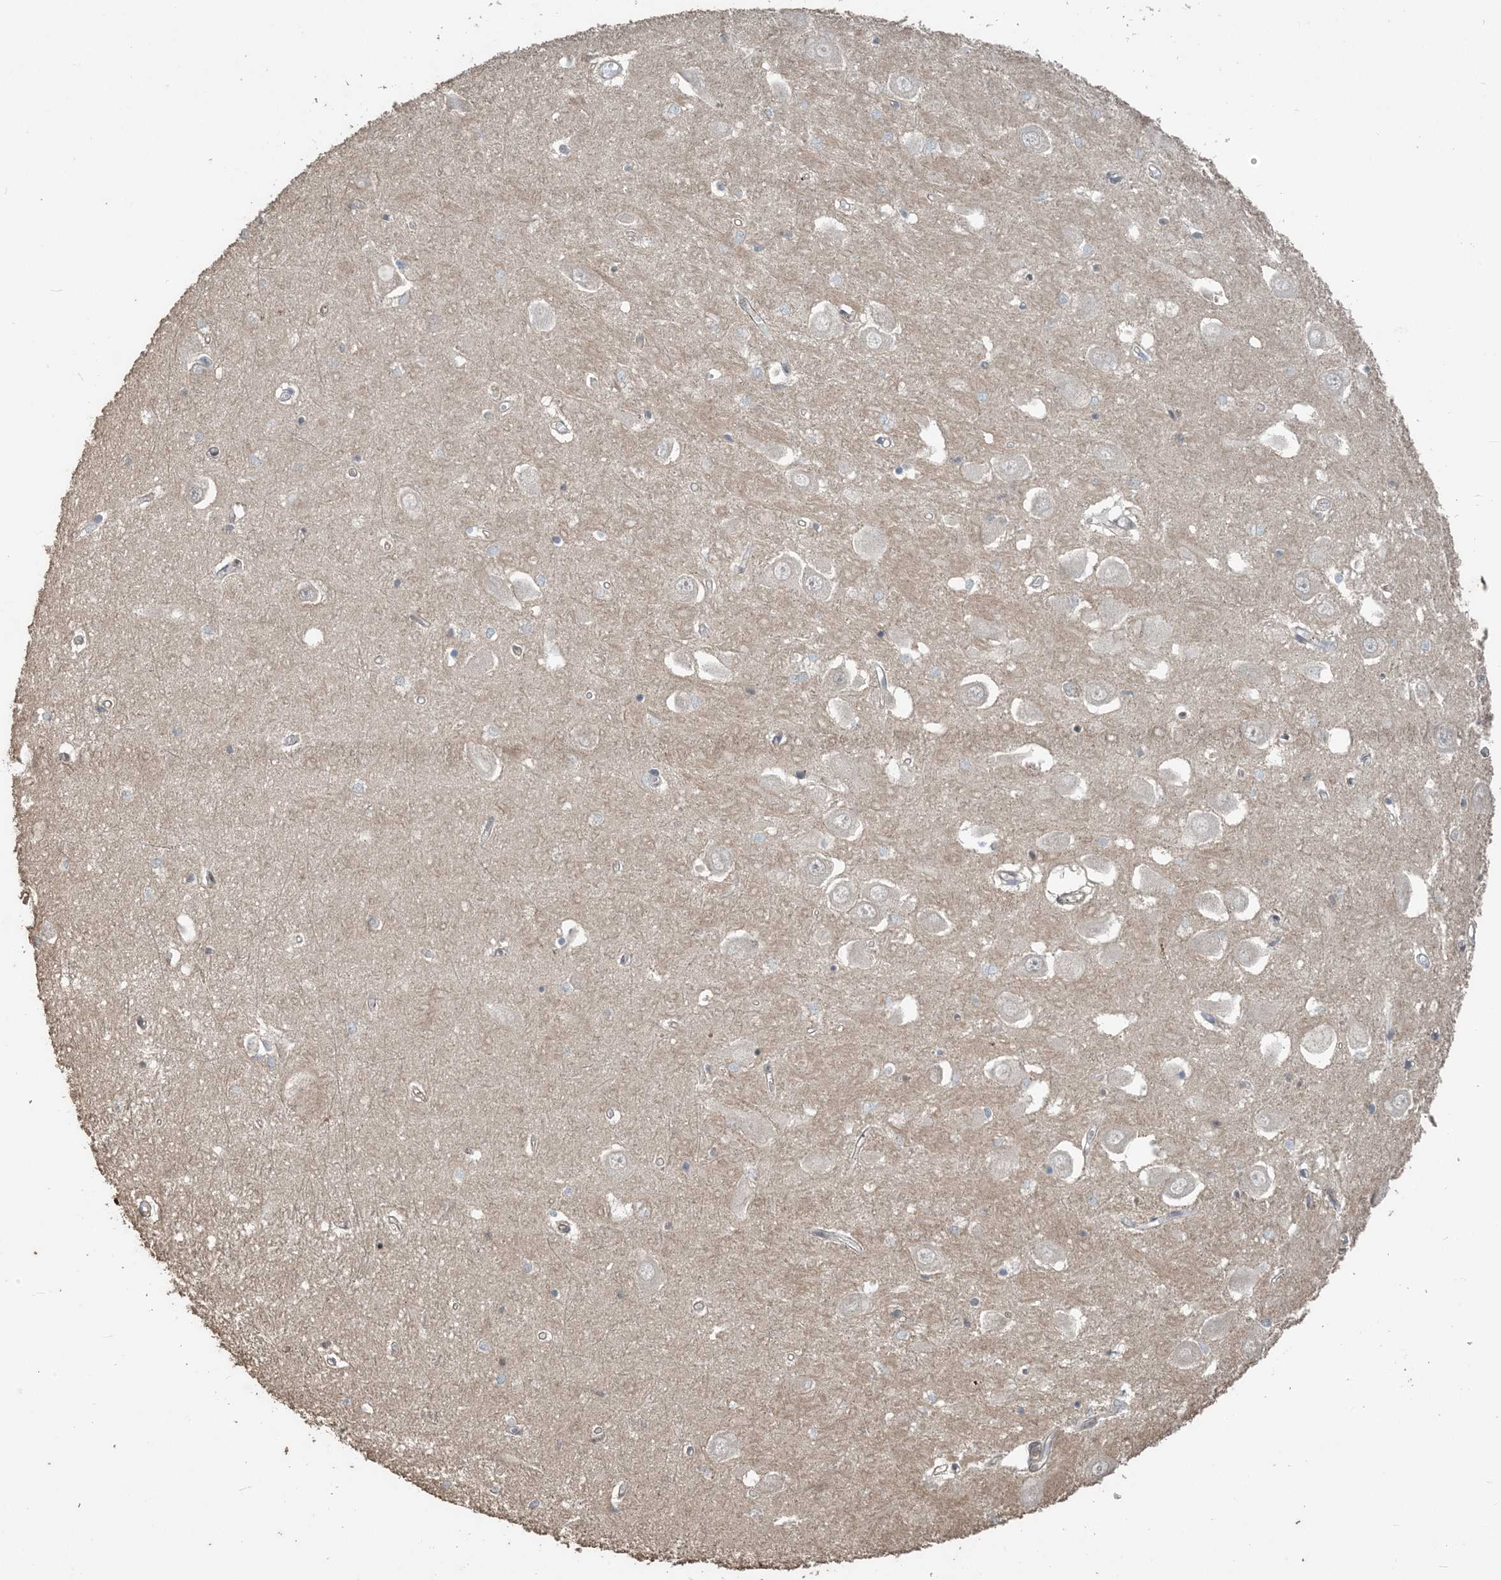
{"staining": {"intensity": "negative", "quantity": "none", "location": "none"}, "tissue": "hippocampus", "cell_type": "Glial cells", "image_type": "normal", "snomed": [{"axis": "morphology", "description": "Normal tissue, NOS"}, {"axis": "topography", "description": "Hippocampus"}], "caption": "Hippocampus stained for a protein using immunohistochemistry shows no staining glial cells.", "gene": "ZC3H12A", "patient": {"sex": "male", "age": 70}}